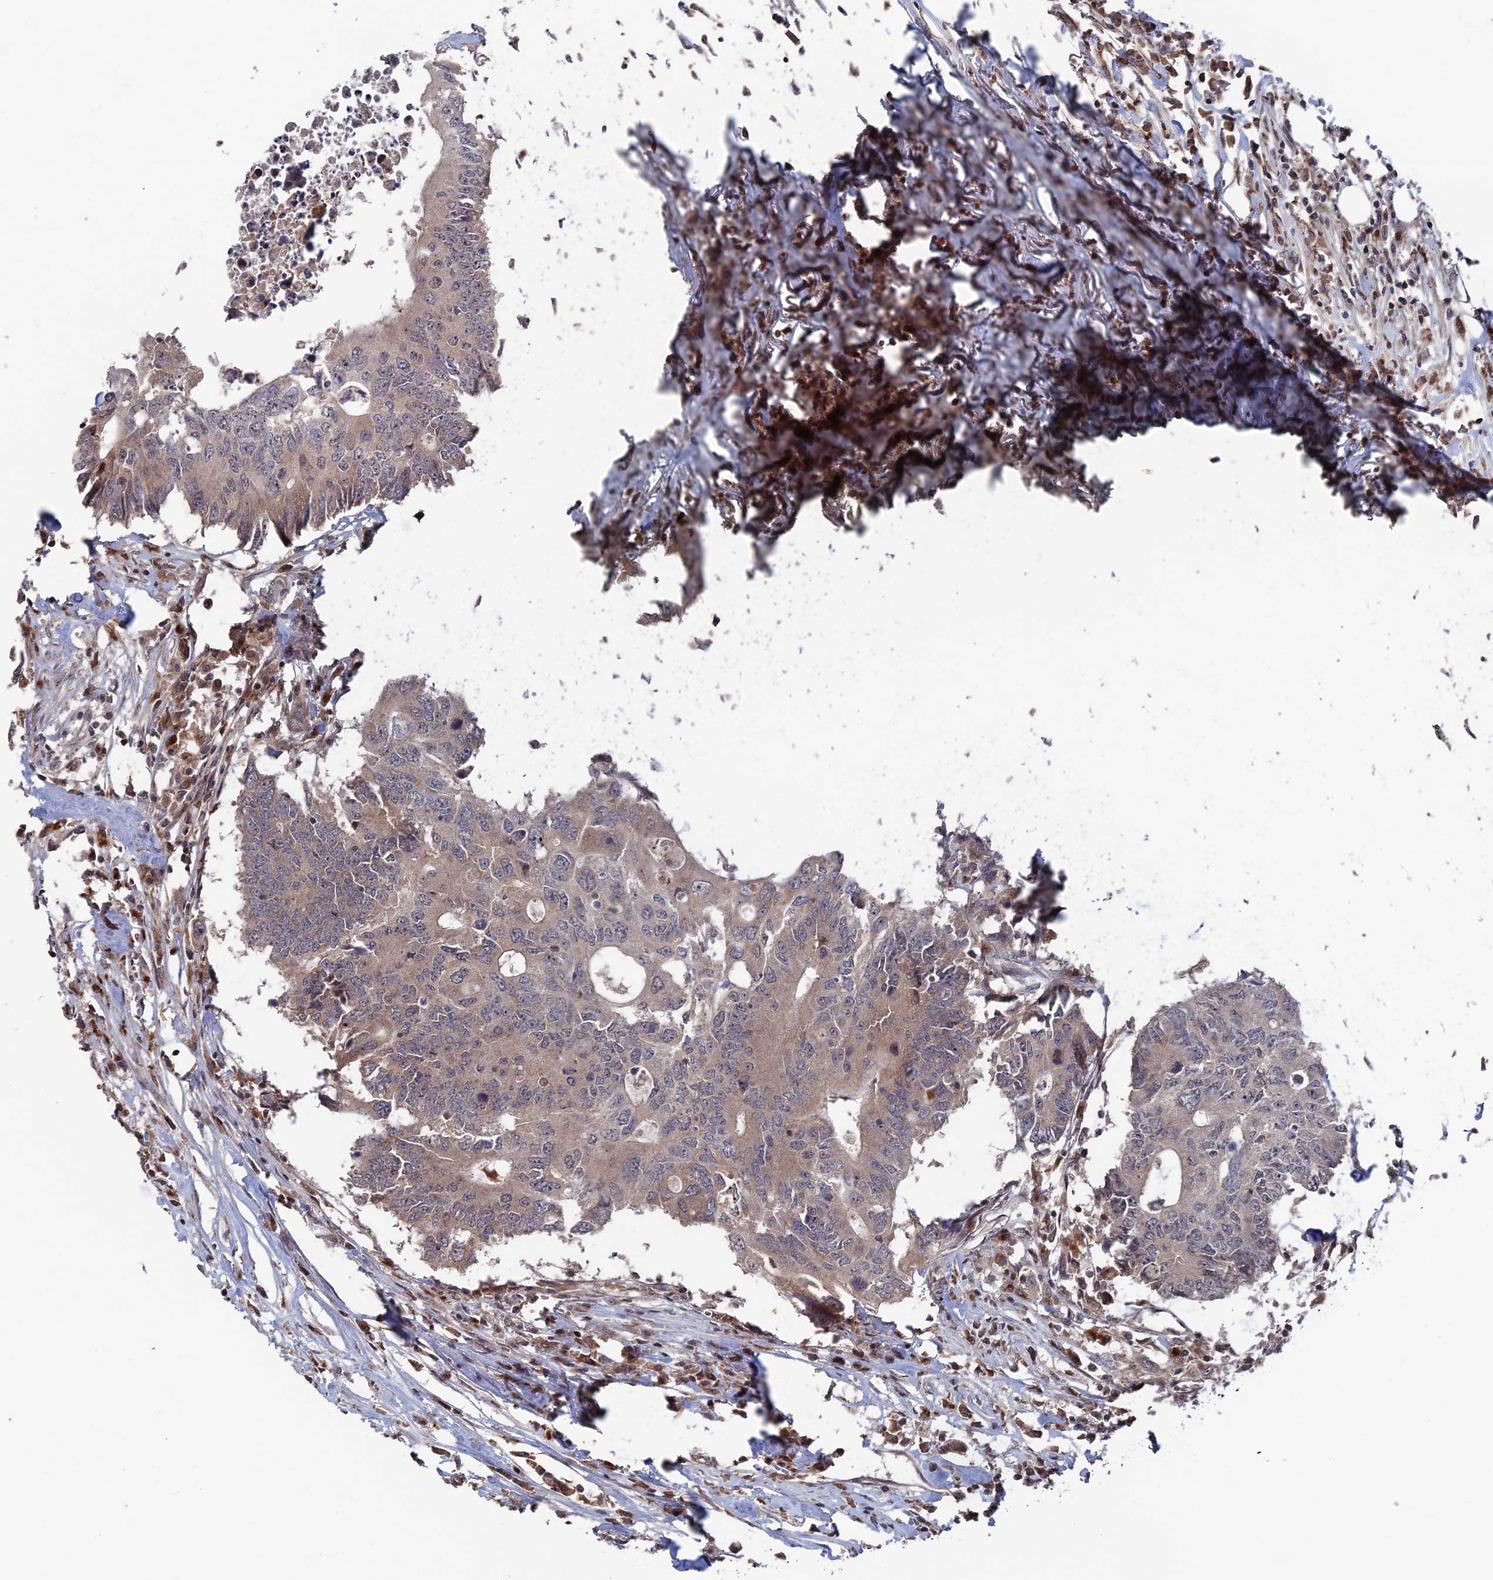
{"staining": {"intensity": "weak", "quantity": "<25%", "location": "cytoplasmic/membranous,nuclear"}, "tissue": "colorectal cancer", "cell_type": "Tumor cells", "image_type": "cancer", "snomed": [{"axis": "morphology", "description": "Adenocarcinoma, NOS"}, {"axis": "topography", "description": "Colon"}], "caption": "DAB immunohistochemical staining of human colorectal adenocarcinoma shows no significant staining in tumor cells. (DAB (3,3'-diaminobenzidine) immunohistochemistry (IHC) with hematoxylin counter stain).", "gene": "PLA2G15", "patient": {"sex": "male", "age": 71}}